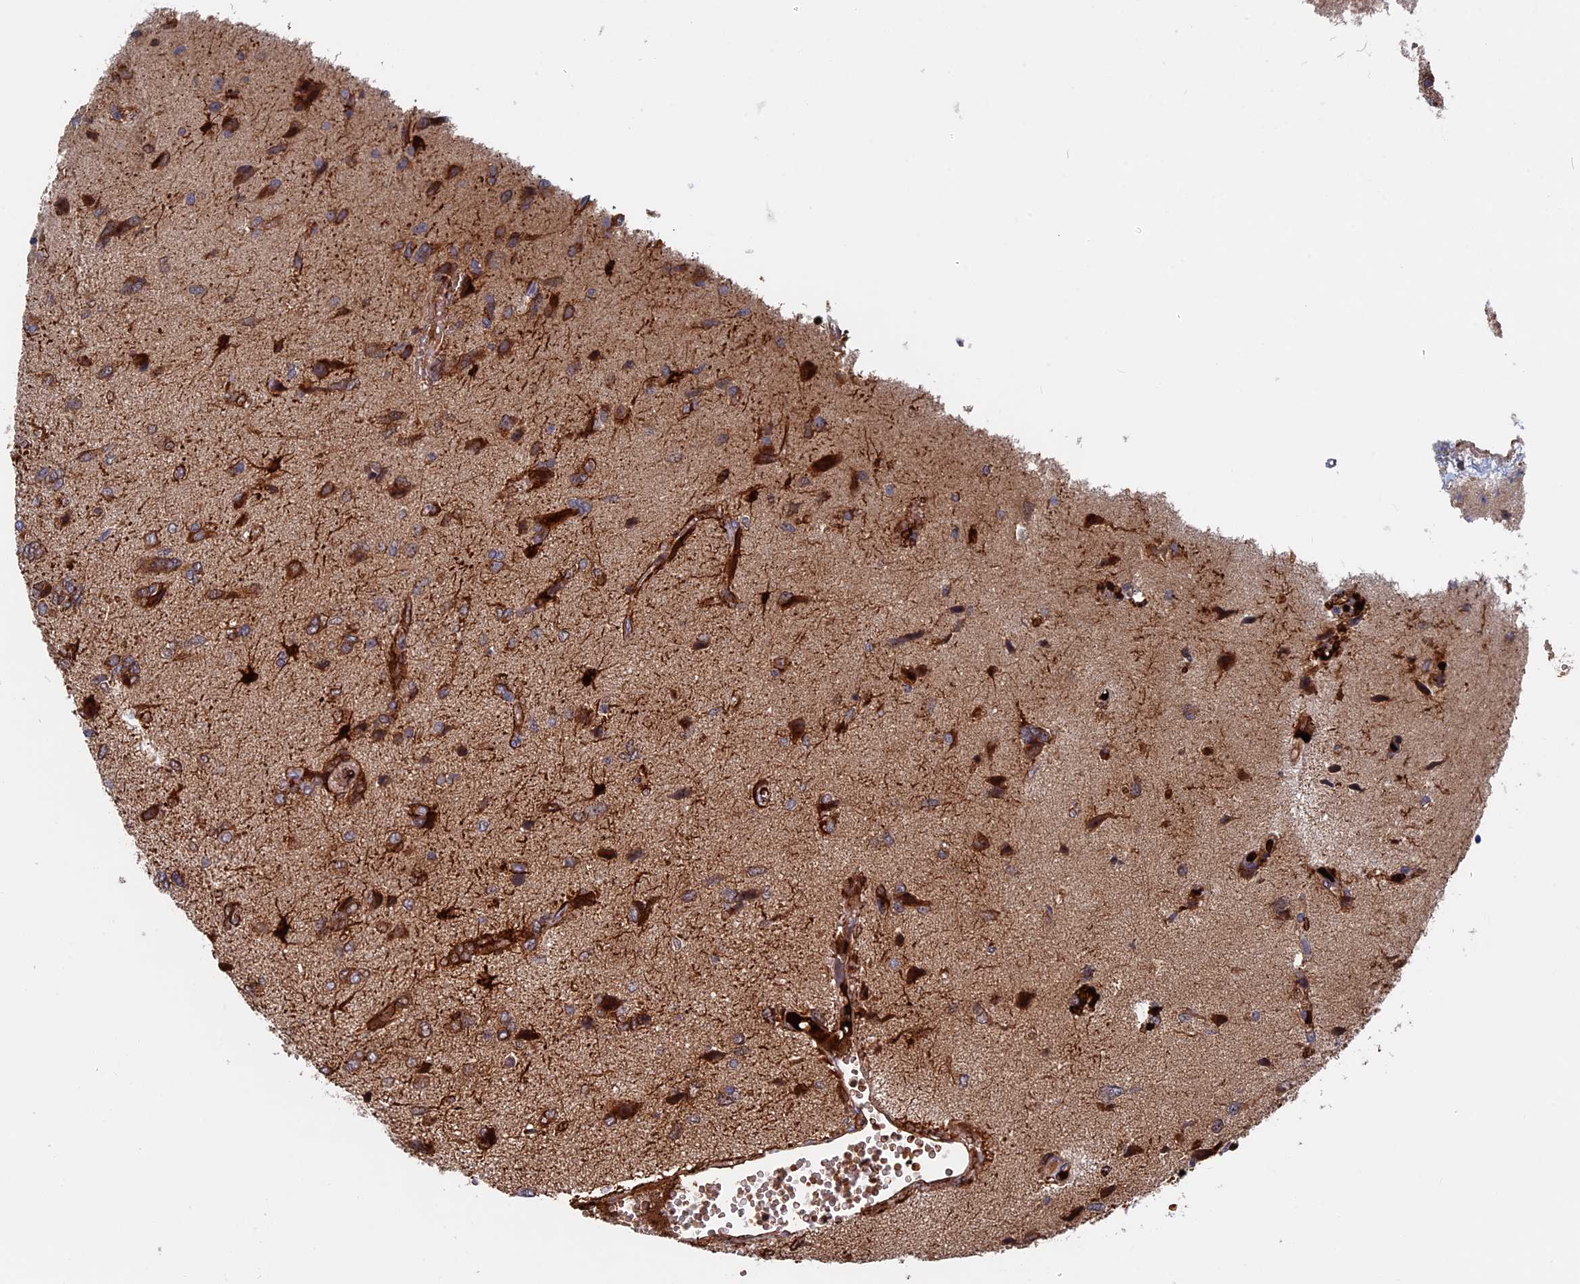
{"staining": {"intensity": "moderate", "quantity": ">75%", "location": "cytoplasmic/membranous"}, "tissue": "glioma", "cell_type": "Tumor cells", "image_type": "cancer", "snomed": [{"axis": "morphology", "description": "Glioma, malignant, High grade"}, {"axis": "topography", "description": "Brain"}], "caption": "About >75% of tumor cells in high-grade glioma (malignant) exhibit moderate cytoplasmic/membranous protein positivity as visualized by brown immunohistochemical staining.", "gene": "EXOSC9", "patient": {"sex": "female", "age": 59}}